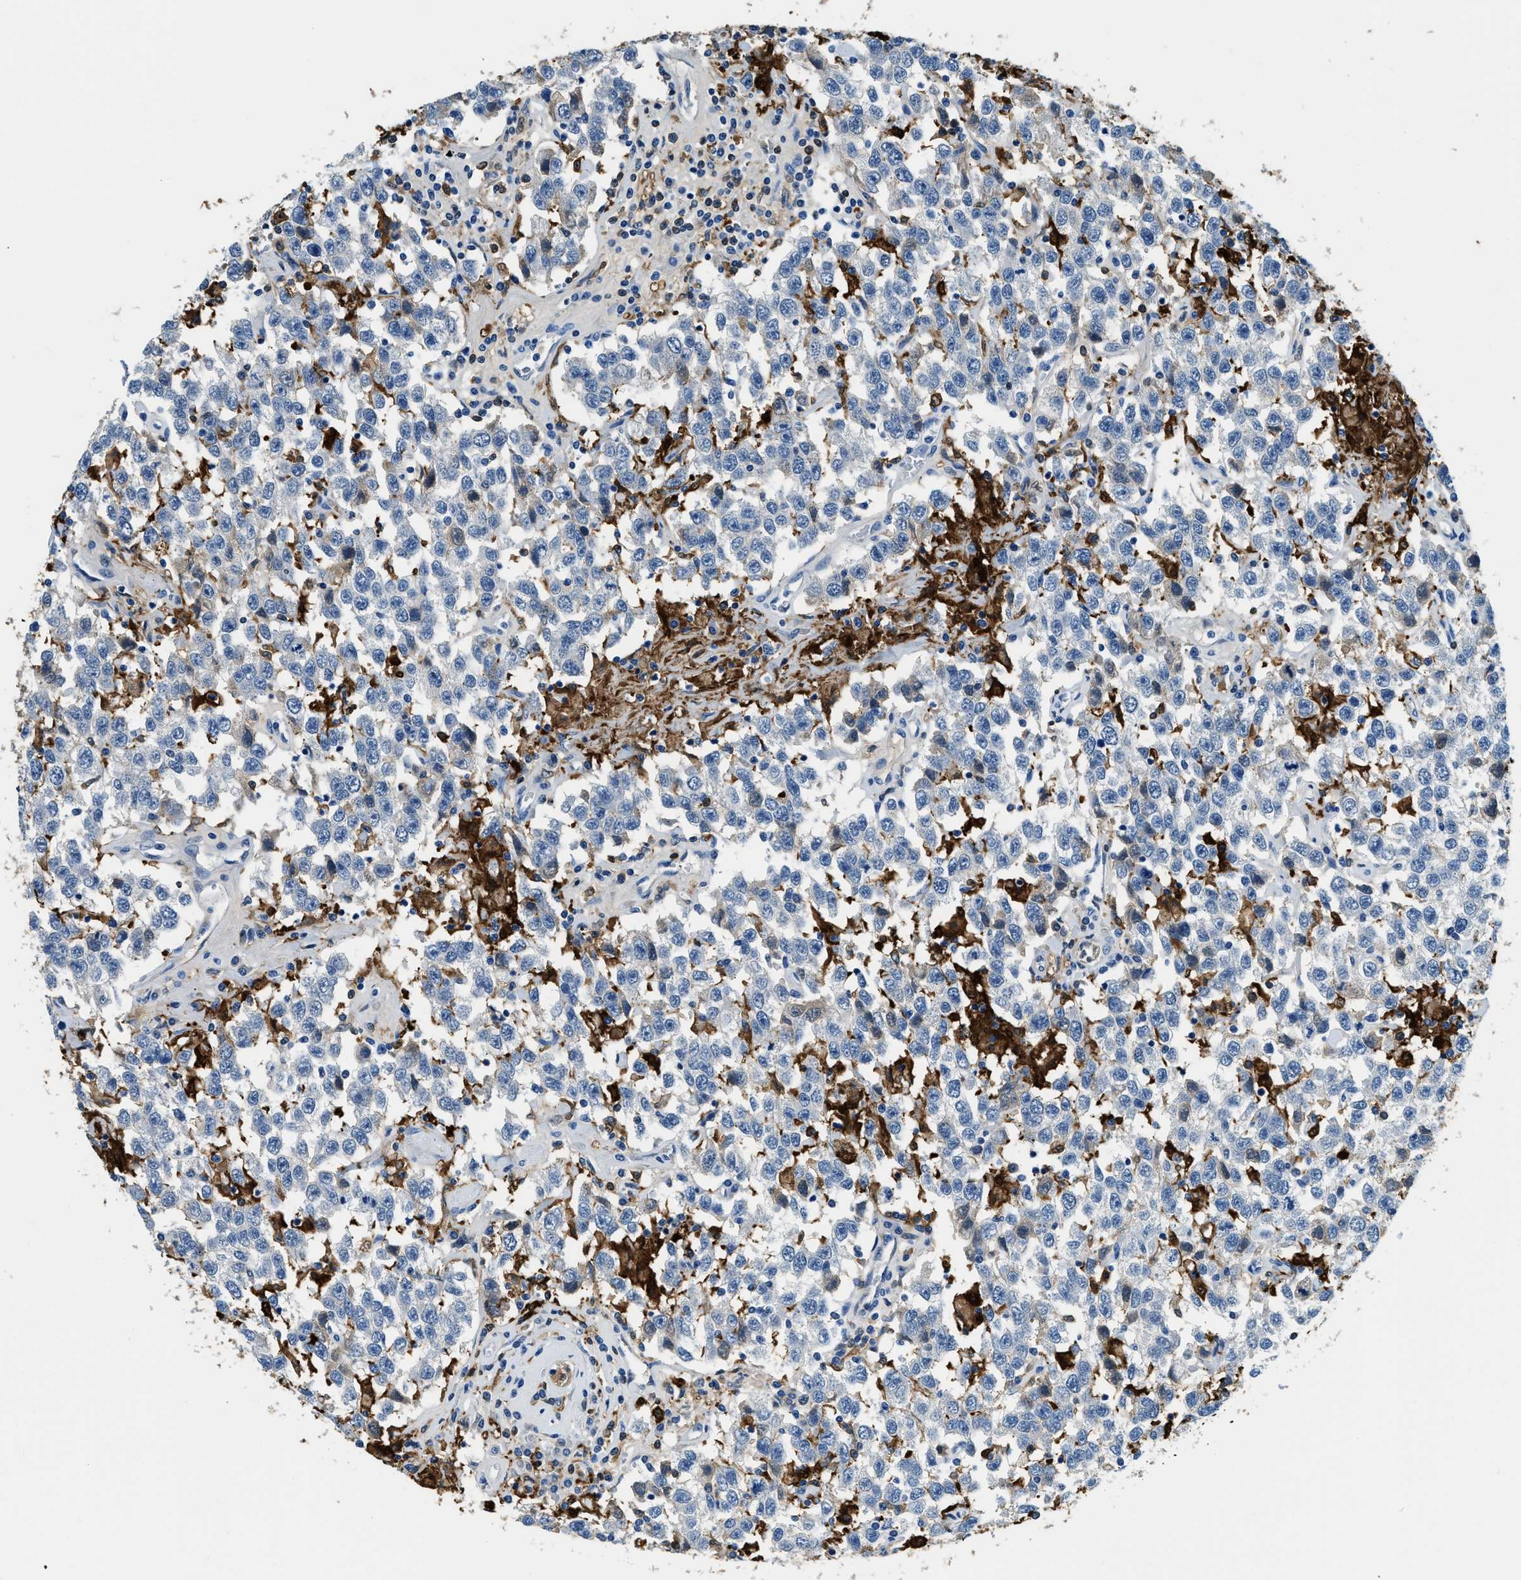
{"staining": {"intensity": "negative", "quantity": "none", "location": "none"}, "tissue": "testis cancer", "cell_type": "Tumor cells", "image_type": "cancer", "snomed": [{"axis": "morphology", "description": "Seminoma, NOS"}, {"axis": "topography", "description": "Testis"}], "caption": "Seminoma (testis) was stained to show a protein in brown. There is no significant expression in tumor cells.", "gene": "CAPG", "patient": {"sex": "male", "age": 41}}